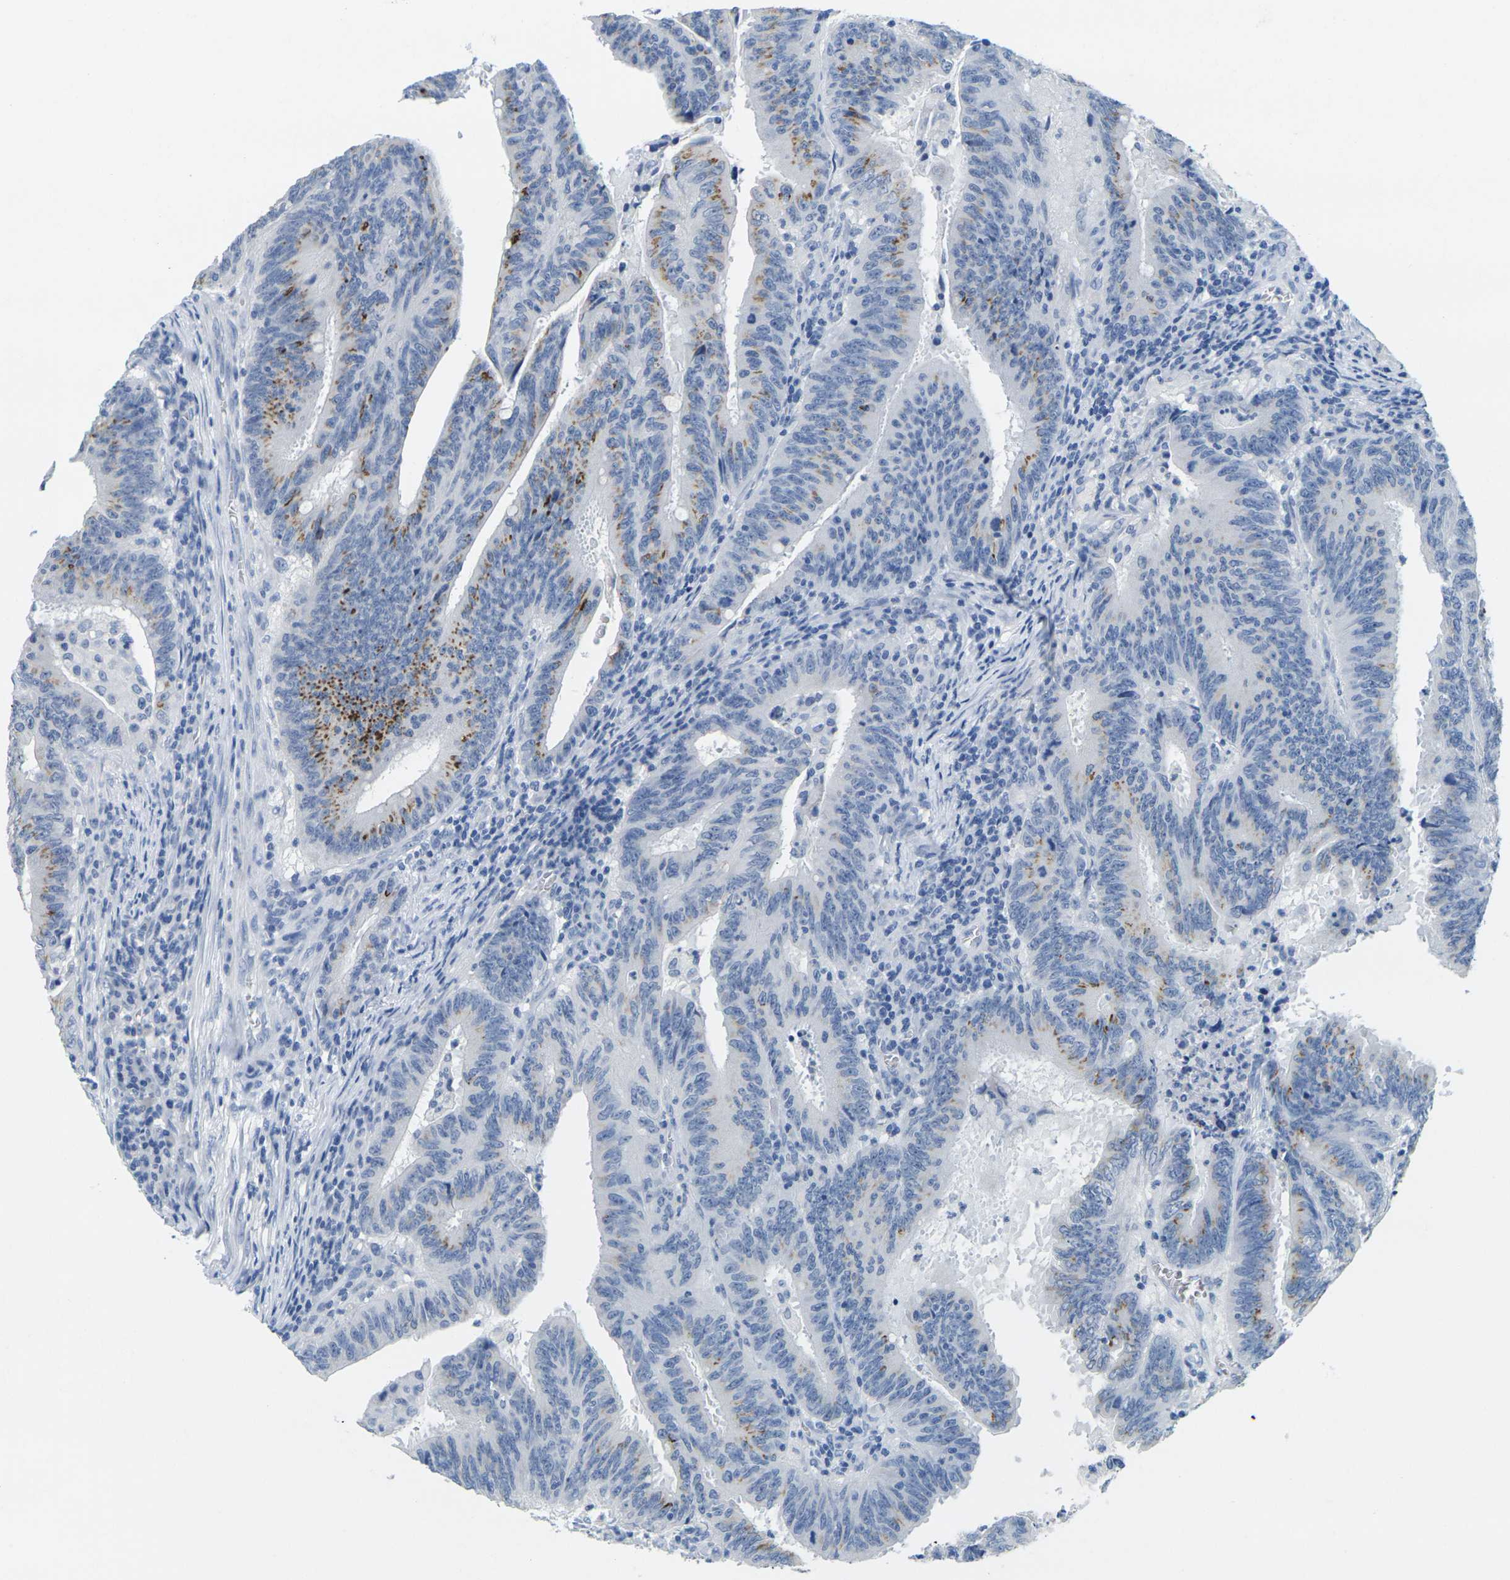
{"staining": {"intensity": "moderate", "quantity": "<25%", "location": "cytoplasmic/membranous"}, "tissue": "colorectal cancer", "cell_type": "Tumor cells", "image_type": "cancer", "snomed": [{"axis": "morphology", "description": "Adenocarcinoma, NOS"}, {"axis": "topography", "description": "Colon"}], "caption": "DAB (3,3'-diaminobenzidine) immunohistochemical staining of human colorectal adenocarcinoma exhibits moderate cytoplasmic/membranous protein expression in approximately <25% of tumor cells.", "gene": "FAM3D", "patient": {"sex": "male", "age": 45}}